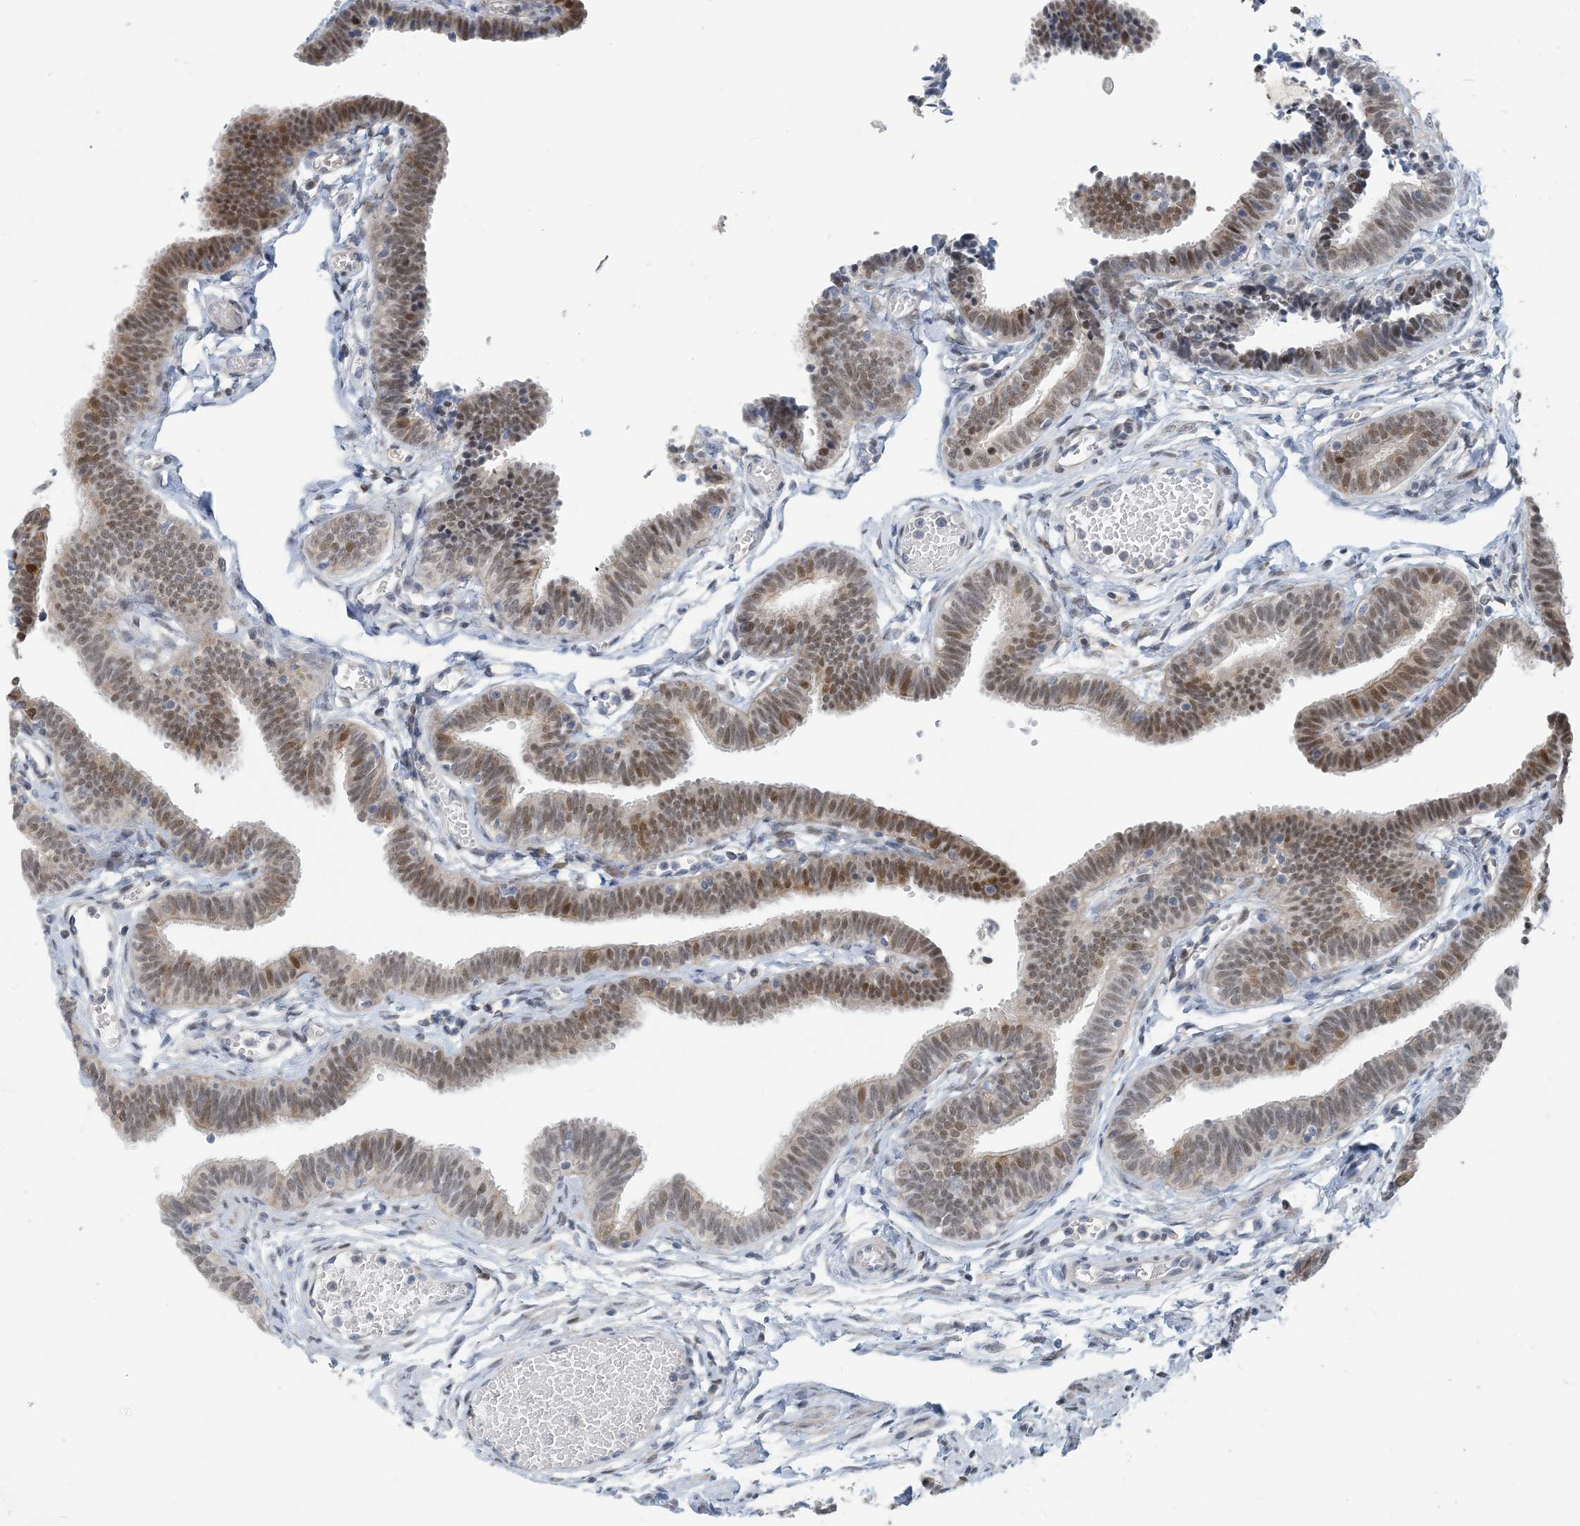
{"staining": {"intensity": "moderate", "quantity": "25%-75%", "location": "cytoplasmic/membranous,nuclear"}, "tissue": "fallopian tube", "cell_type": "Glandular cells", "image_type": "normal", "snomed": [{"axis": "morphology", "description": "Normal tissue, NOS"}, {"axis": "topography", "description": "Fallopian tube"}, {"axis": "topography", "description": "Ovary"}], "caption": "Immunohistochemical staining of benign fallopian tube reveals medium levels of moderate cytoplasmic/membranous,nuclear staining in about 25%-75% of glandular cells.", "gene": "ZC3H12A", "patient": {"sex": "female", "age": 23}}